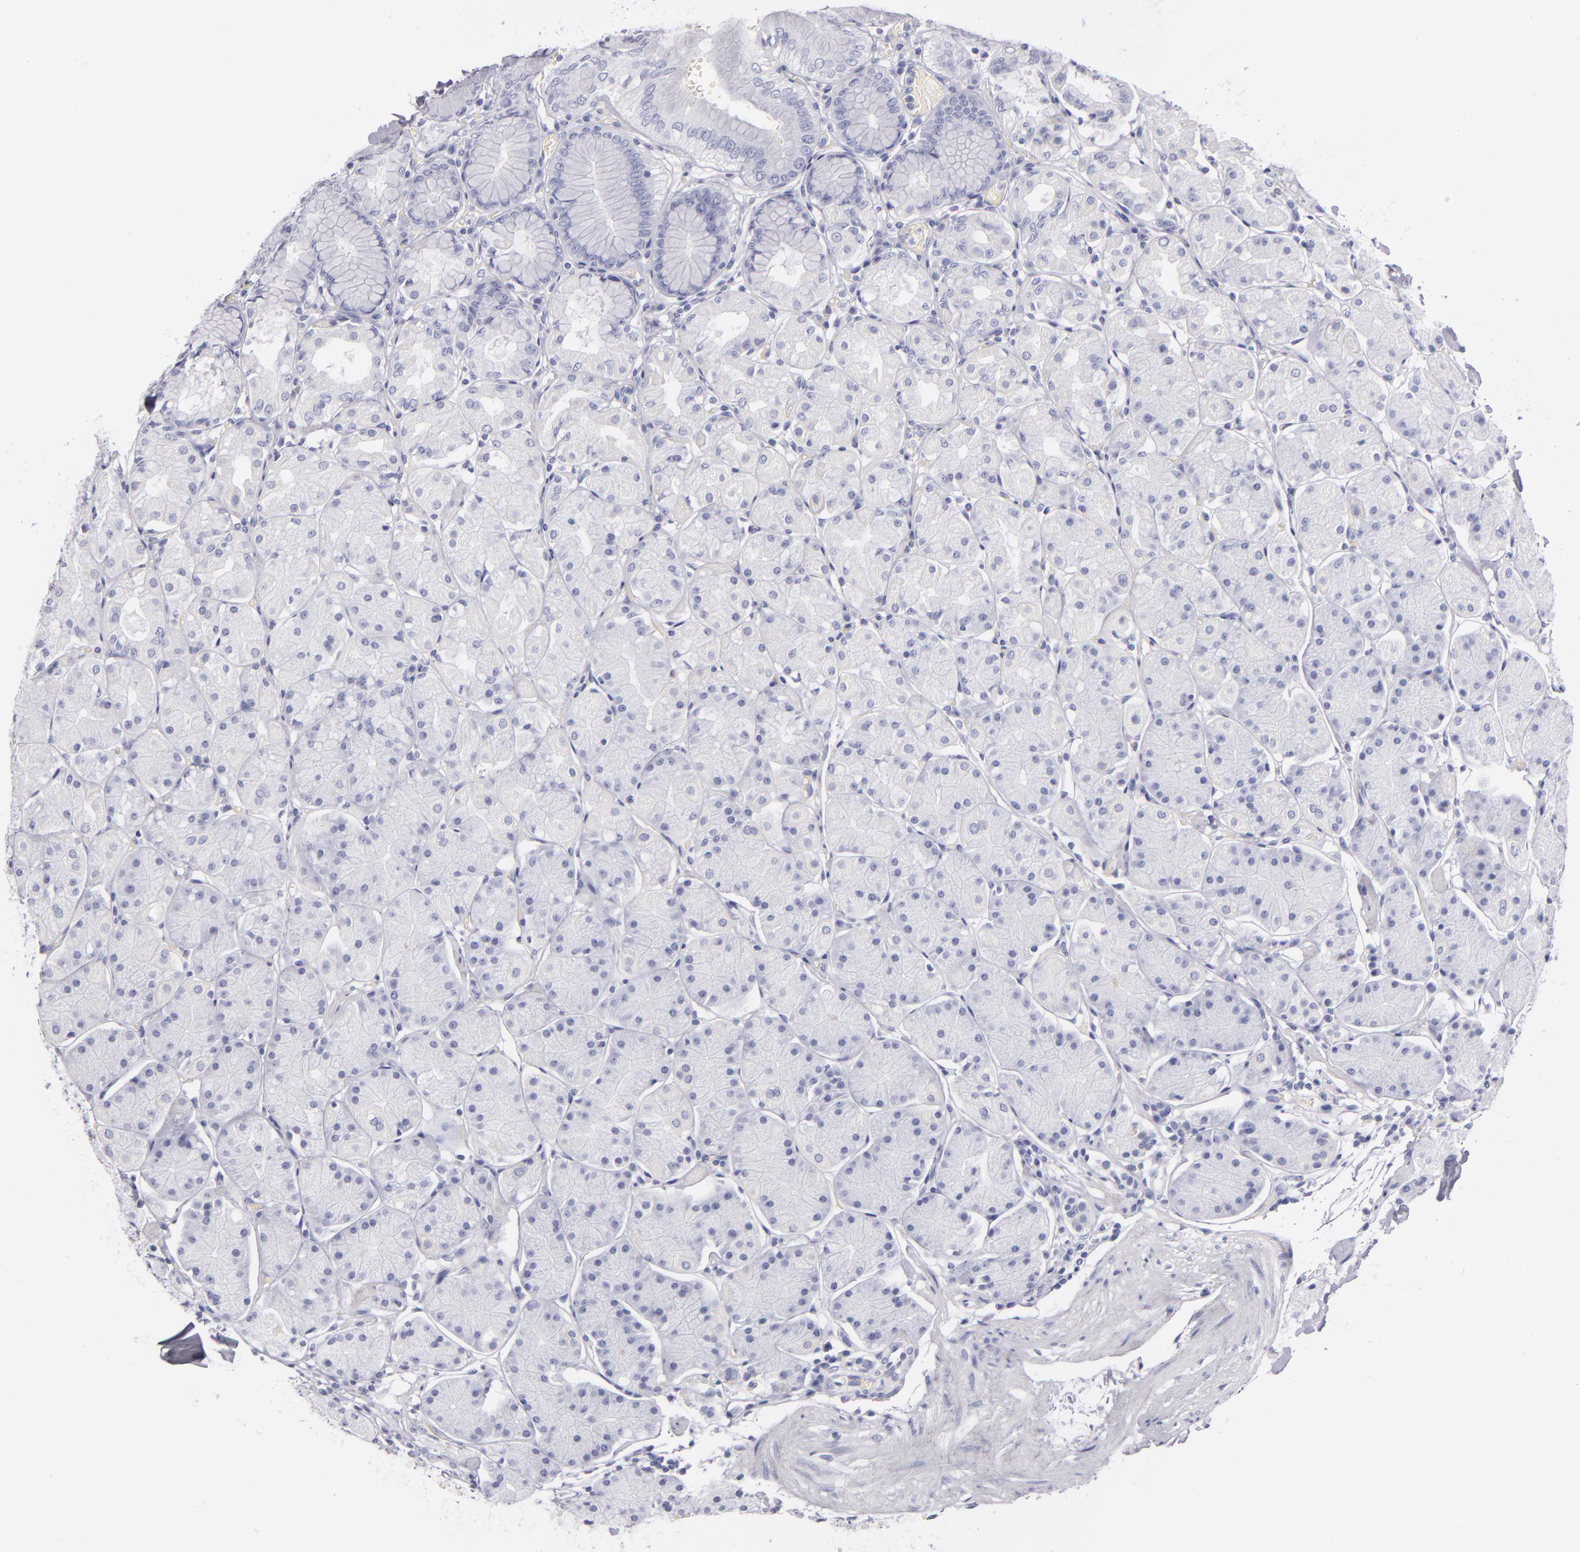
{"staining": {"intensity": "negative", "quantity": "none", "location": "none"}, "tissue": "stomach", "cell_type": "Glandular cells", "image_type": "normal", "snomed": [{"axis": "morphology", "description": "Normal tissue, NOS"}, {"axis": "topography", "description": "Stomach, upper"}, {"axis": "topography", "description": "Stomach"}], "caption": "This image is of unremarkable stomach stained with IHC to label a protein in brown with the nuclei are counter-stained blue. There is no positivity in glandular cells.", "gene": "FABP1", "patient": {"sex": "male", "age": 76}}